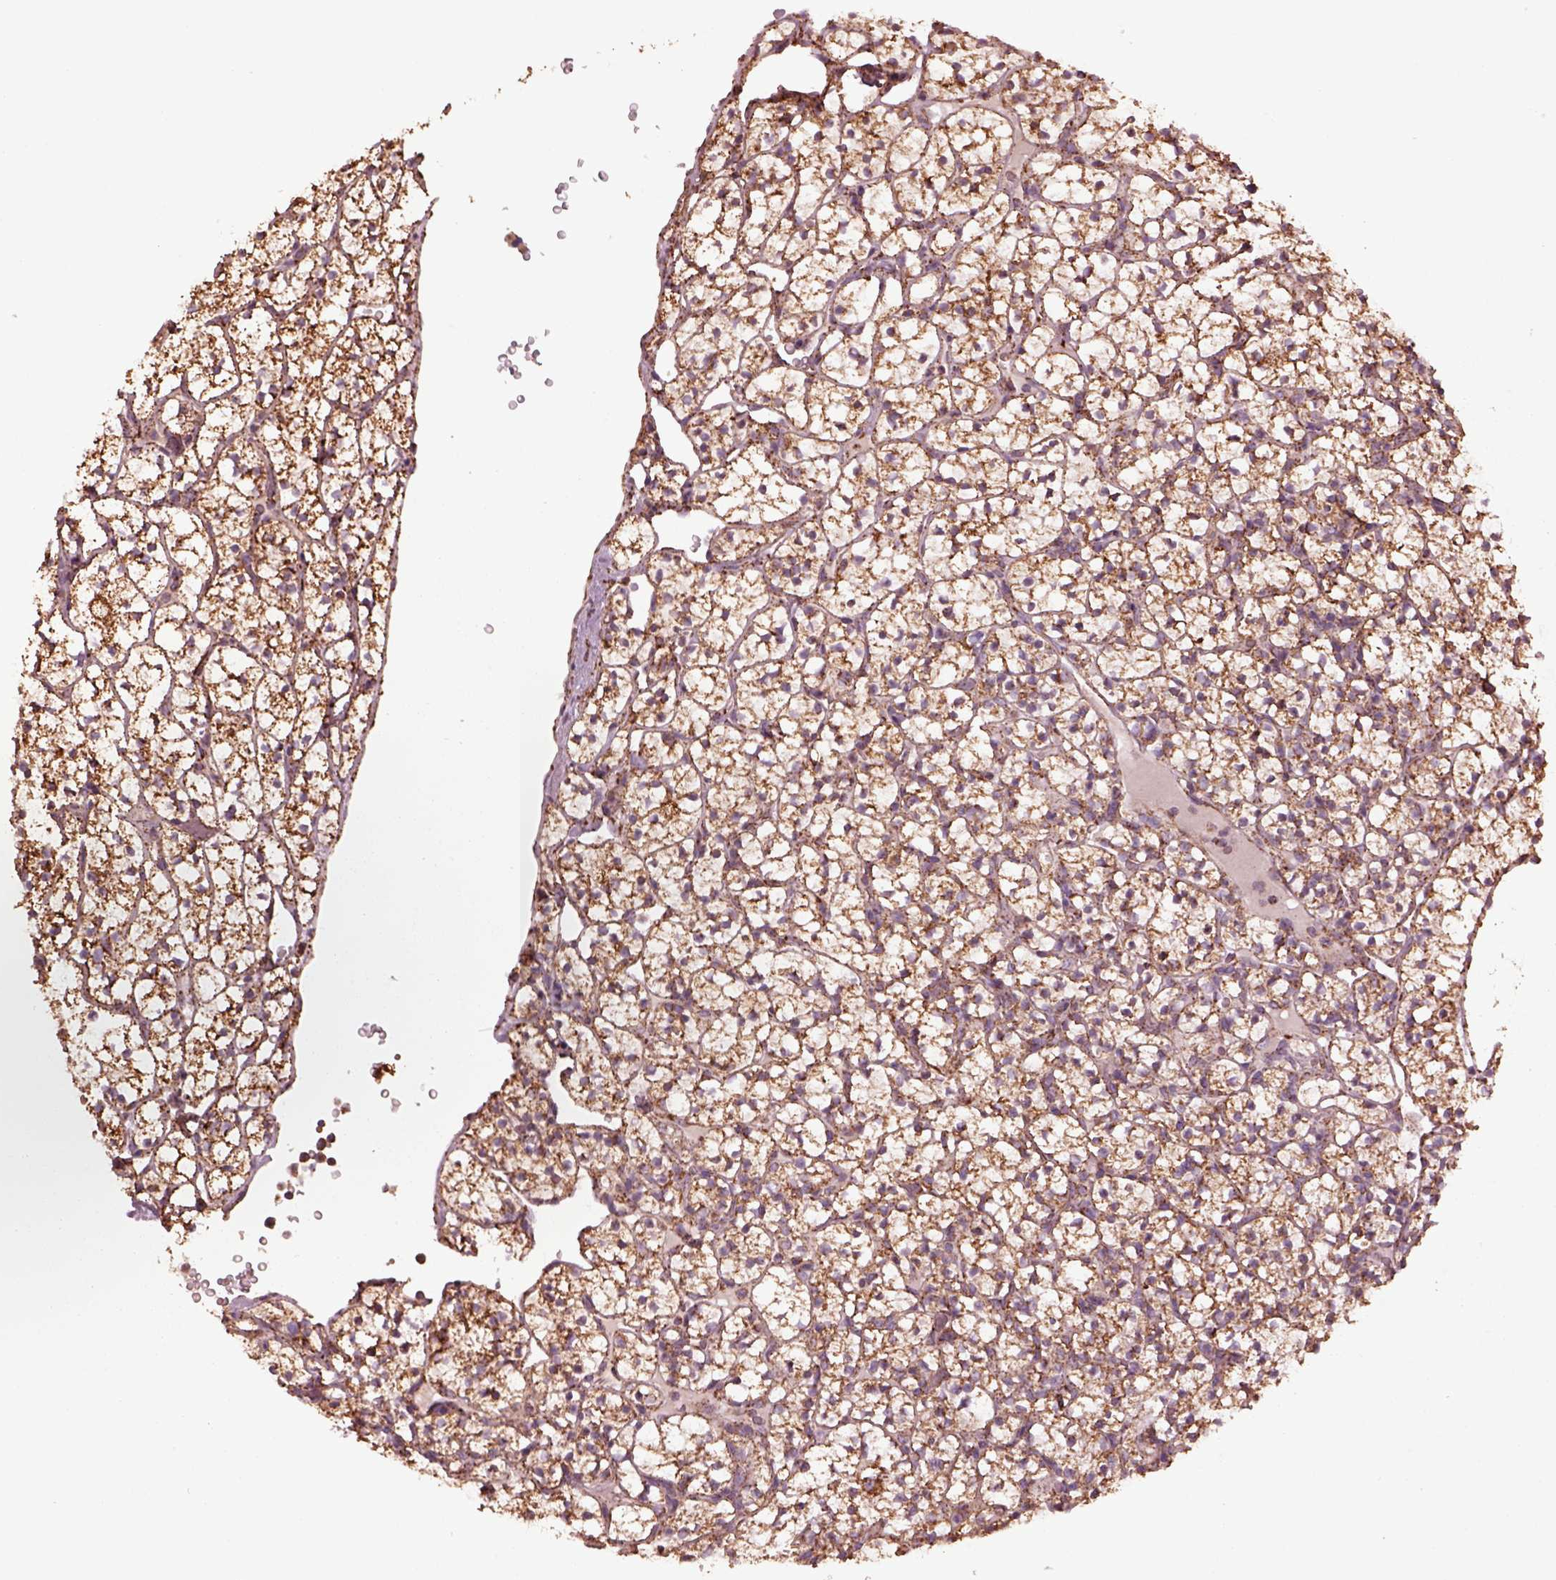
{"staining": {"intensity": "weak", "quantity": "25%-75%", "location": "cytoplasmic/membranous"}, "tissue": "renal cancer", "cell_type": "Tumor cells", "image_type": "cancer", "snomed": [{"axis": "morphology", "description": "Adenocarcinoma, NOS"}, {"axis": "topography", "description": "Kidney"}], "caption": "A micrograph showing weak cytoplasmic/membranous positivity in approximately 25%-75% of tumor cells in renal cancer (adenocarcinoma), as visualized by brown immunohistochemical staining.", "gene": "TMEM254", "patient": {"sex": "female", "age": 89}}